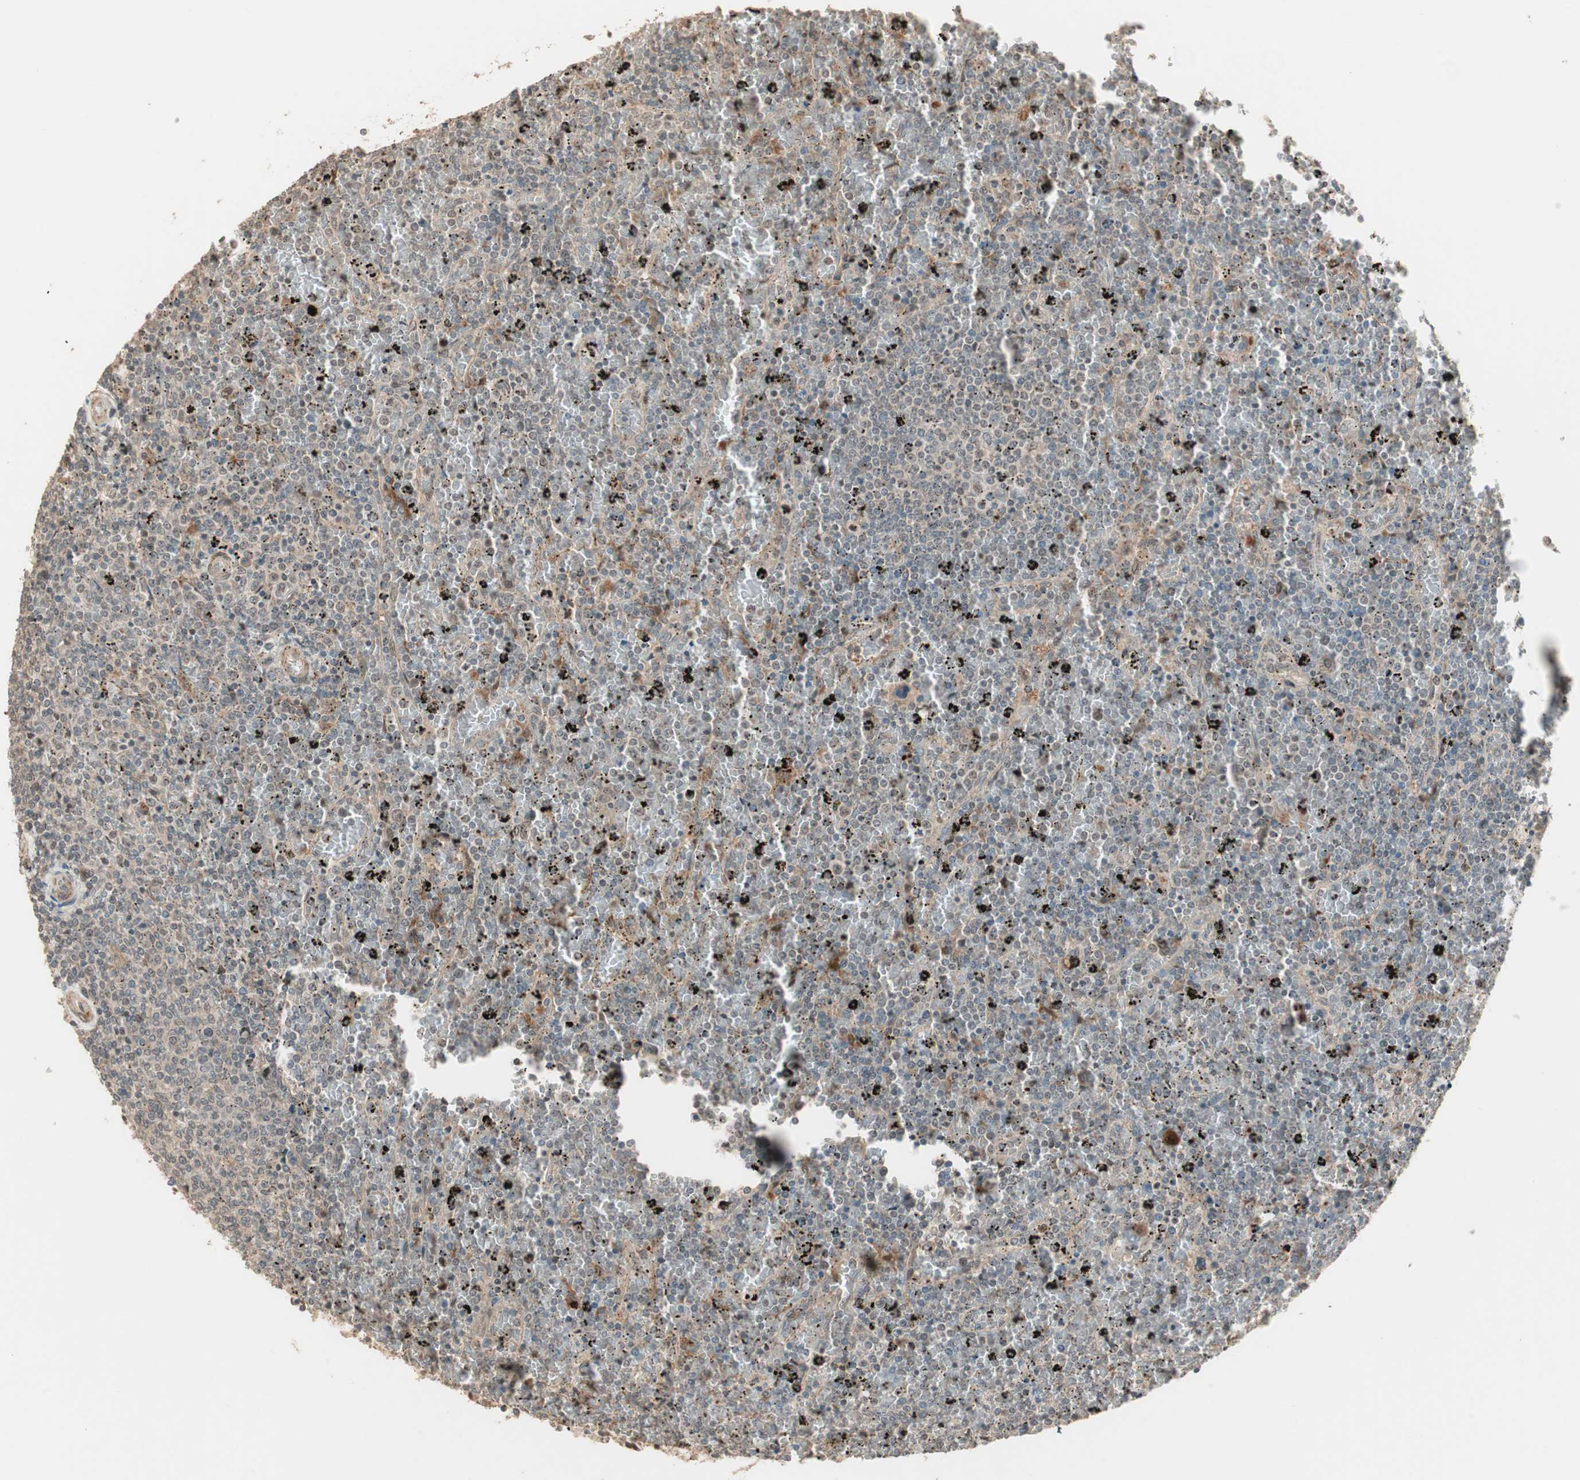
{"staining": {"intensity": "weak", "quantity": "25%-75%", "location": "cytoplasmic/membranous"}, "tissue": "lymphoma", "cell_type": "Tumor cells", "image_type": "cancer", "snomed": [{"axis": "morphology", "description": "Malignant lymphoma, non-Hodgkin's type, Low grade"}, {"axis": "topography", "description": "Spleen"}], "caption": "Immunohistochemical staining of lymphoma displays low levels of weak cytoplasmic/membranous protein staining in approximately 25%-75% of tumor cells.", "gene": "ZSCAN31", "patient": {"sex": "female", "age": 77}}